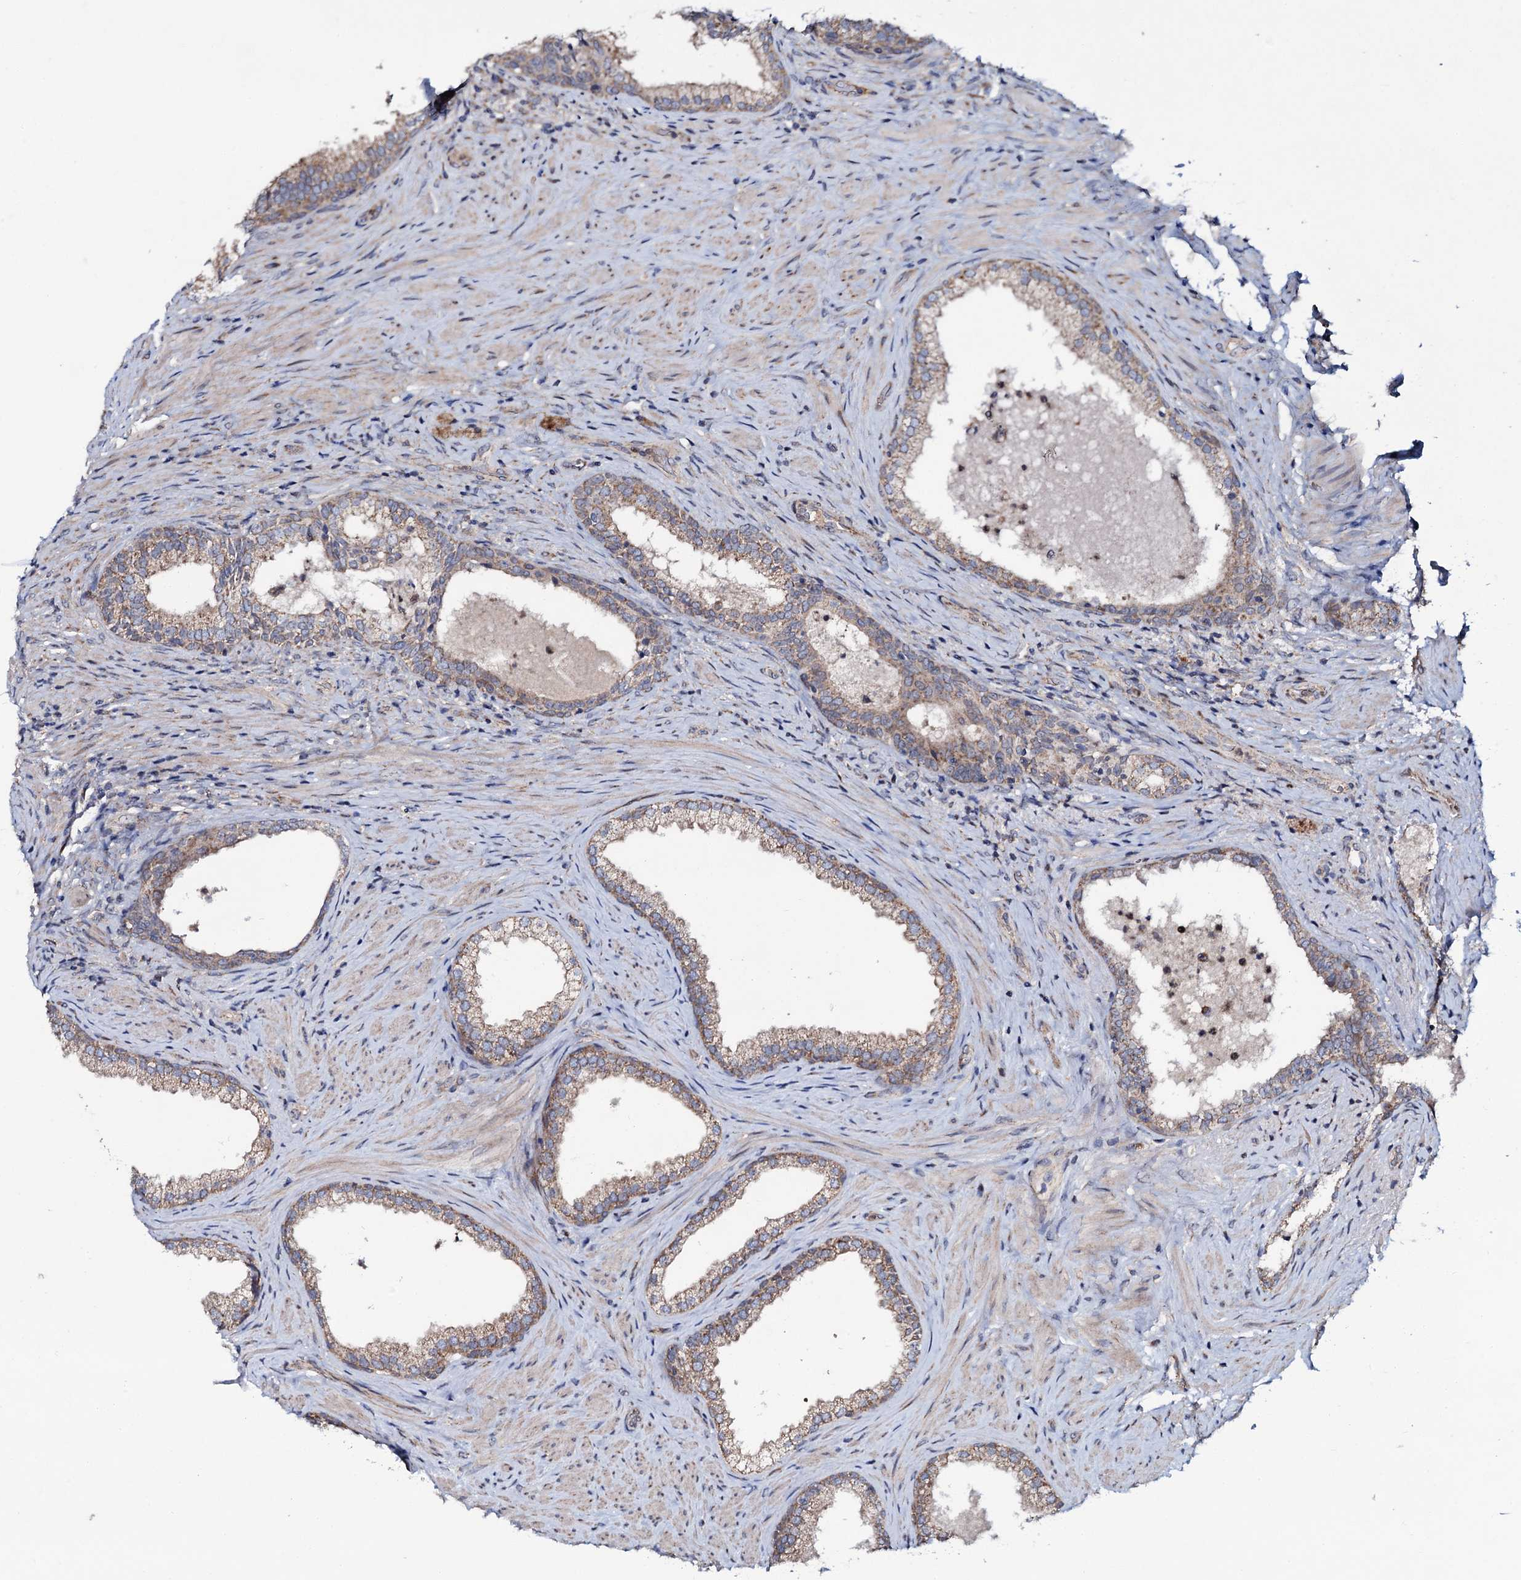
{"staining": {"intensity": "moderate", "quantity": ">75%", "location": "cytoplasmic/membranous"}, "tissue": "prostate", "cell_type": "Glandular cells", "image_type": "normal", "snomed": [{"axis": "morphology", "description": "Normal tissue, NOS"}, {"axis": "topography", "description": "Prostate"}], "caption": "A histopathology image of human prostate stained for a protein displays moderate cytoplasmic/membranous brown staining in glandular cells. The staining was performed using DAB (3,3'-diaminobenzidine), with brown indicating positive protein expression. Nuclei are stained blue with hematoxylin.", "gene": "PPP1R3D", "patient": {"sex": "male", "age": 76}}